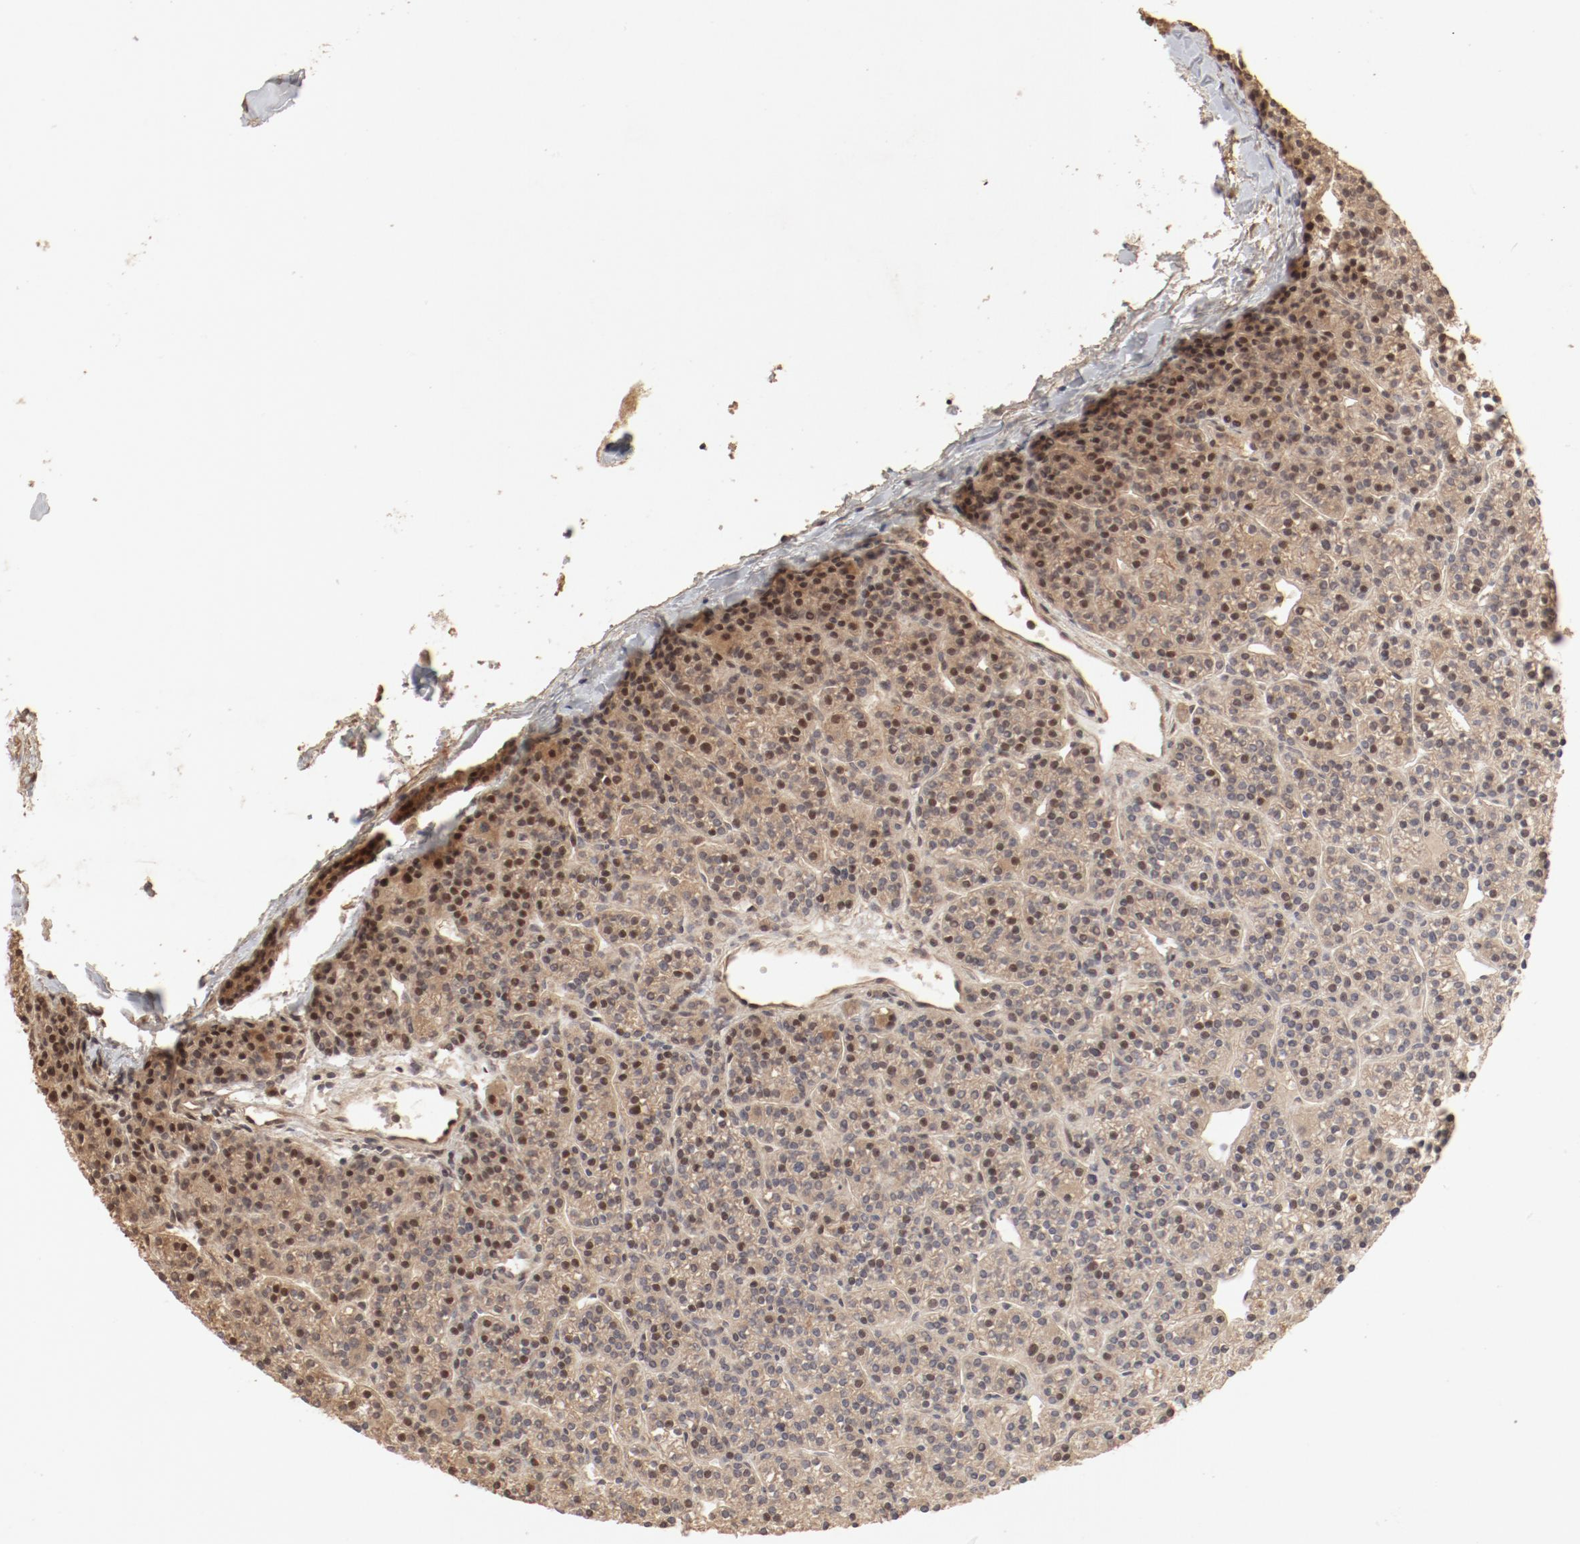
{"staining": {"intensity": "moderate", "quantity": ">75%", "location": "cytoplasmic/membranous,nuclear"}, "tissue": "parathyroid gland", "cell_type": "Glandular cells", "image_type": "normal", "snomed": [{"axis": "morphology", "description": "Normal tissue, NOS"}, {"axis": "topography", "description": "Parathyroid gland"}], "caption": "Brown immunohistochemical staining in unremarkable human parathyroid gland demonstrates moderate cytoplasmic/membranous,nuclear expression in approximately >75% of glandular cells. (Brightfield microscopy of DAB IHC at high magnification).", "gene": "IL3RA", "patient": {"sex": "female", "age": 50}}